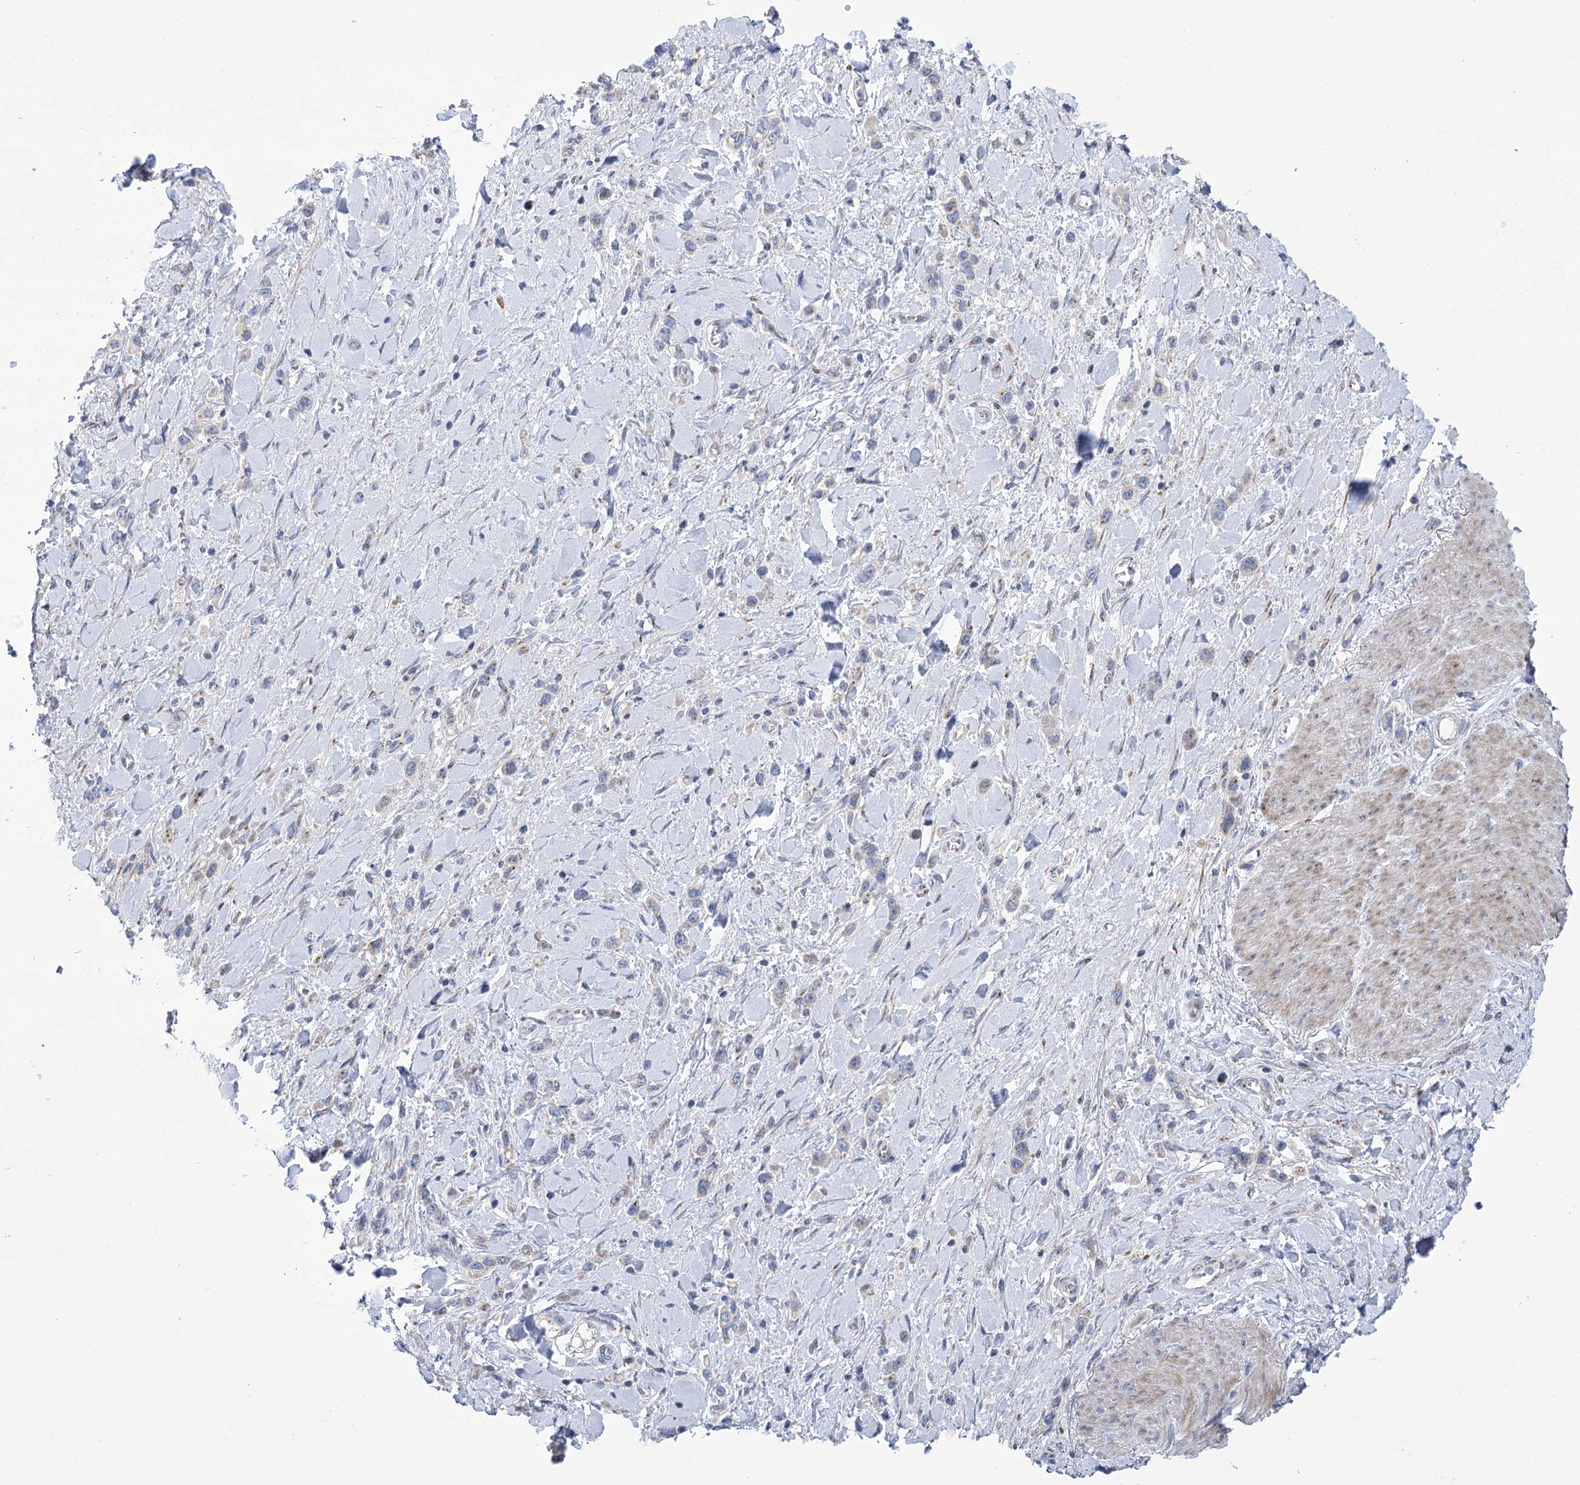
{"staining": {"intensity": "negative", "quantity": "none", "location": "none"}, "tissue": "stomach cancer", "cell_type": "Tumor cells", "image_type": "cancer", "snomed": [{"axis": "morphology", "description": "Normal tissue, NOS"}, {"axis": "morphology", "description": "Adenocarcinoma, NOS"}, {"axis": "topography", "description": "Stomach, upper"}, {"axis": "topography", "description": "Stomach"}], "caption": "Immunohistochemistry (IHC) photomicrograph of stomach adenocarcinoma stained for a protein (brown), which reveals no expression in tumor cells.", "gene": "NME7", "patient": {"sex": "female", "age": 65}}